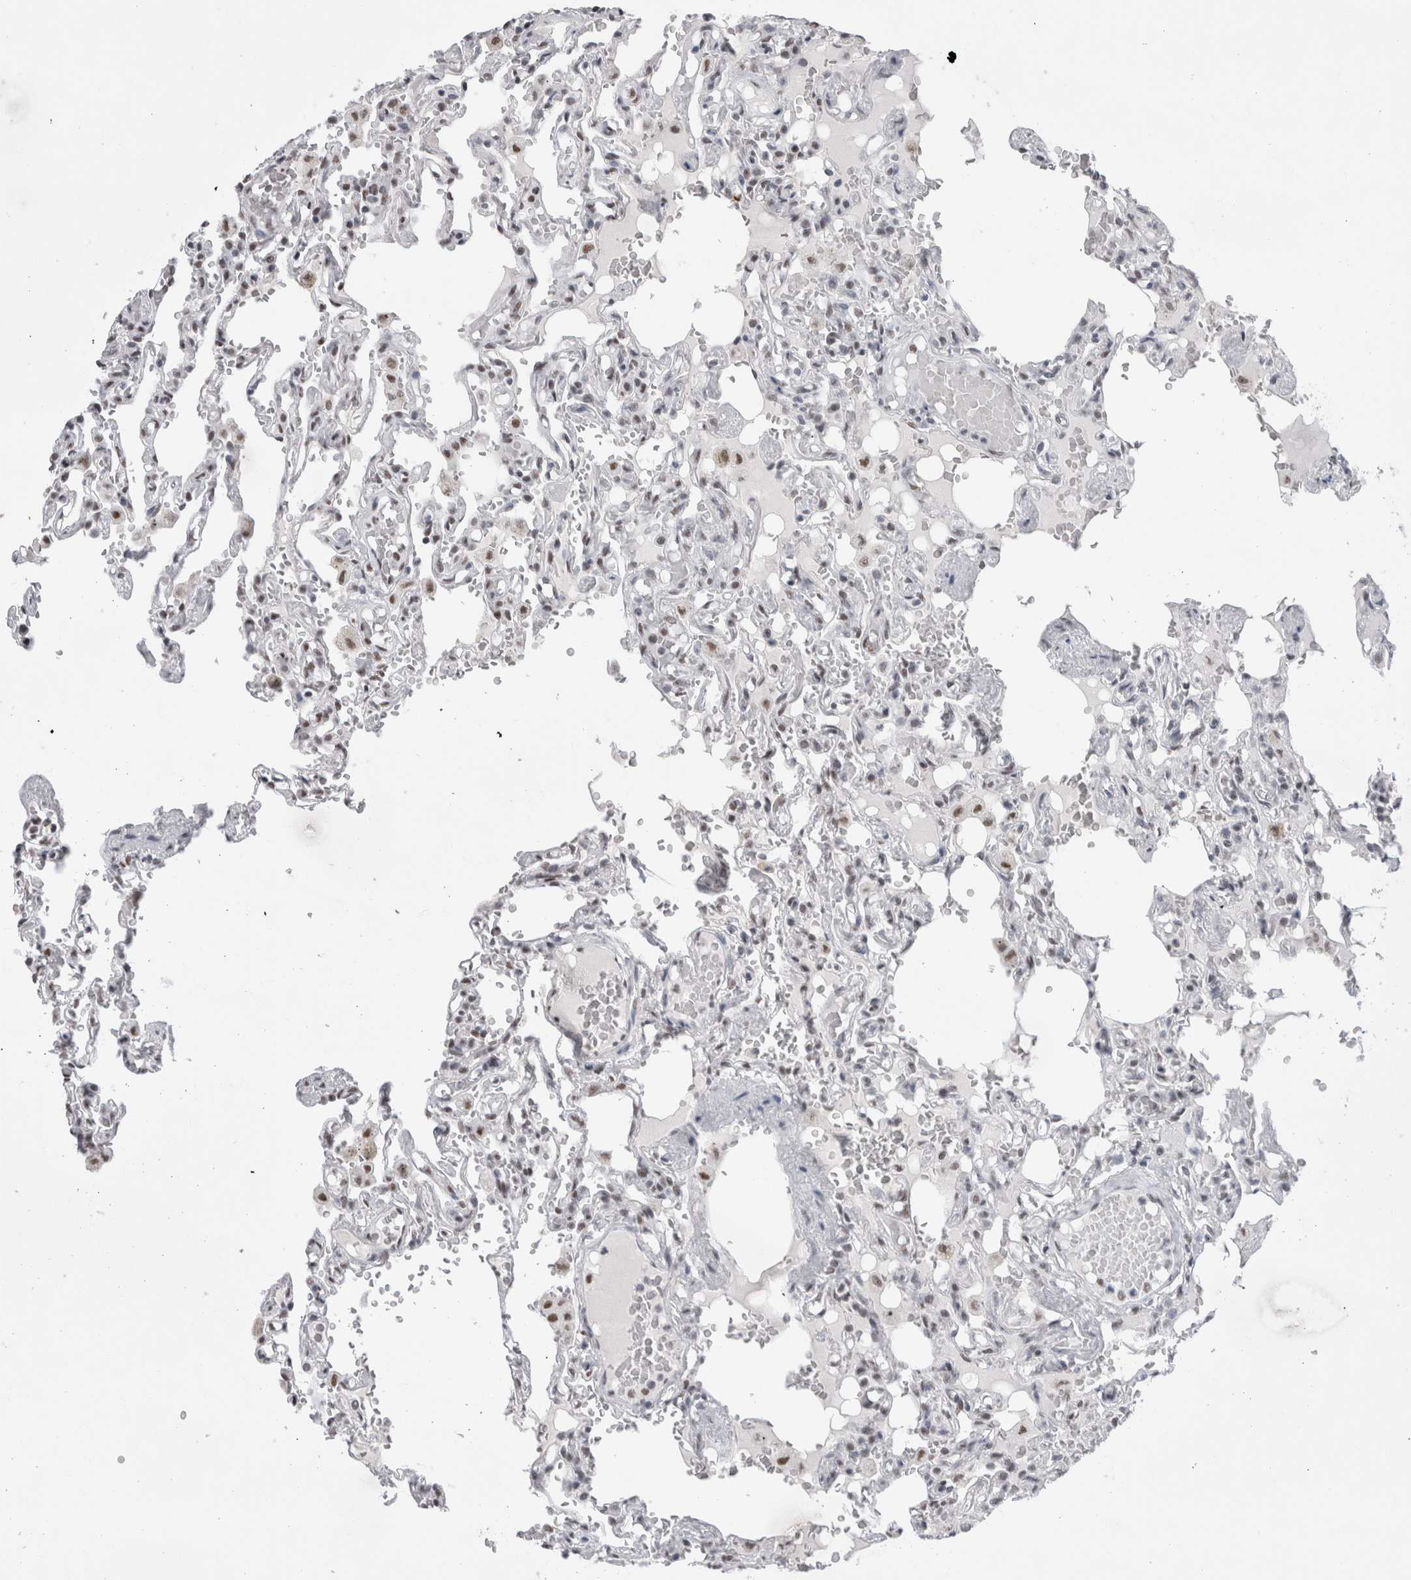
{"staining": {"intensity": "weak", "quantity": "25%-75%", "location": "nuclear"}, "tissue": "lung", "cell_type": "Alveolar cells", "image_type": "normal", "snomed": [{"axis": "morphology", "description": "Normal tissue, NOS"}, {"axis": "topography", "description": "Lung"}], "caption": "Lung stained with immunohistochemistry (IHC) demonstrates weak nuclear expression in approximately 25%-75% of alveolar cells.", "gene": "API5", "patient": {"sex": "male", "age": 21}}